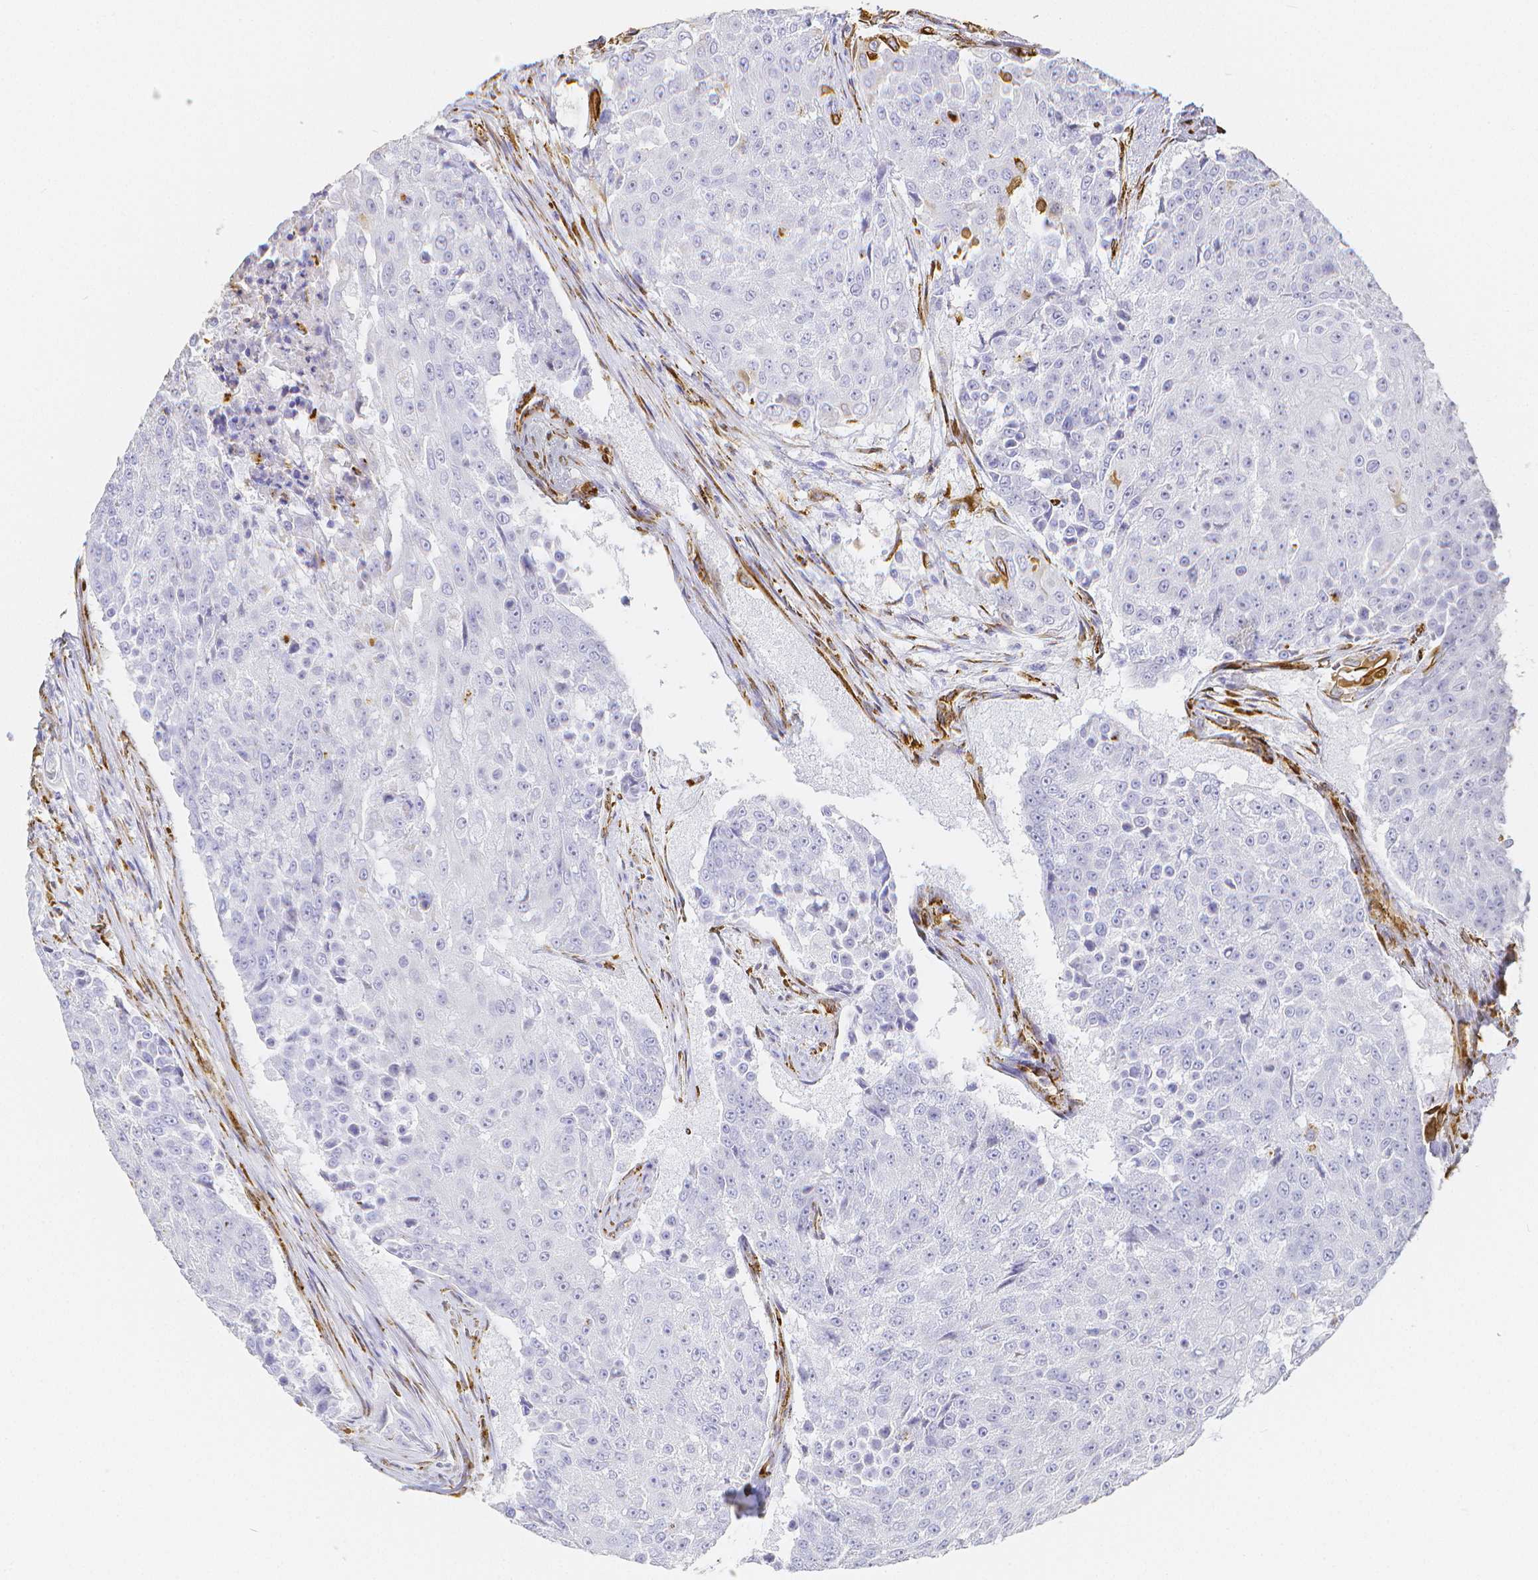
{"staining": {"intensity": "negative", "quantity": "none", "location": "none"}, "tissue": "urothelial cancer", "cell_type": "Tumor cells", "image_type": "cancer", "snomed": [{"axis": "morphology", "description": "Urothelial carcinoma, High grade"}, {"axis": "topography", "description": "Urinary bladder"}], "caption": "This is a micrograph of immunohistochemistry (IHC) staining of urothelial cancer, which shows no staining in tumor cells.", "gene": "SMURF1", "patient": {"sex": "female", "age": 63}}